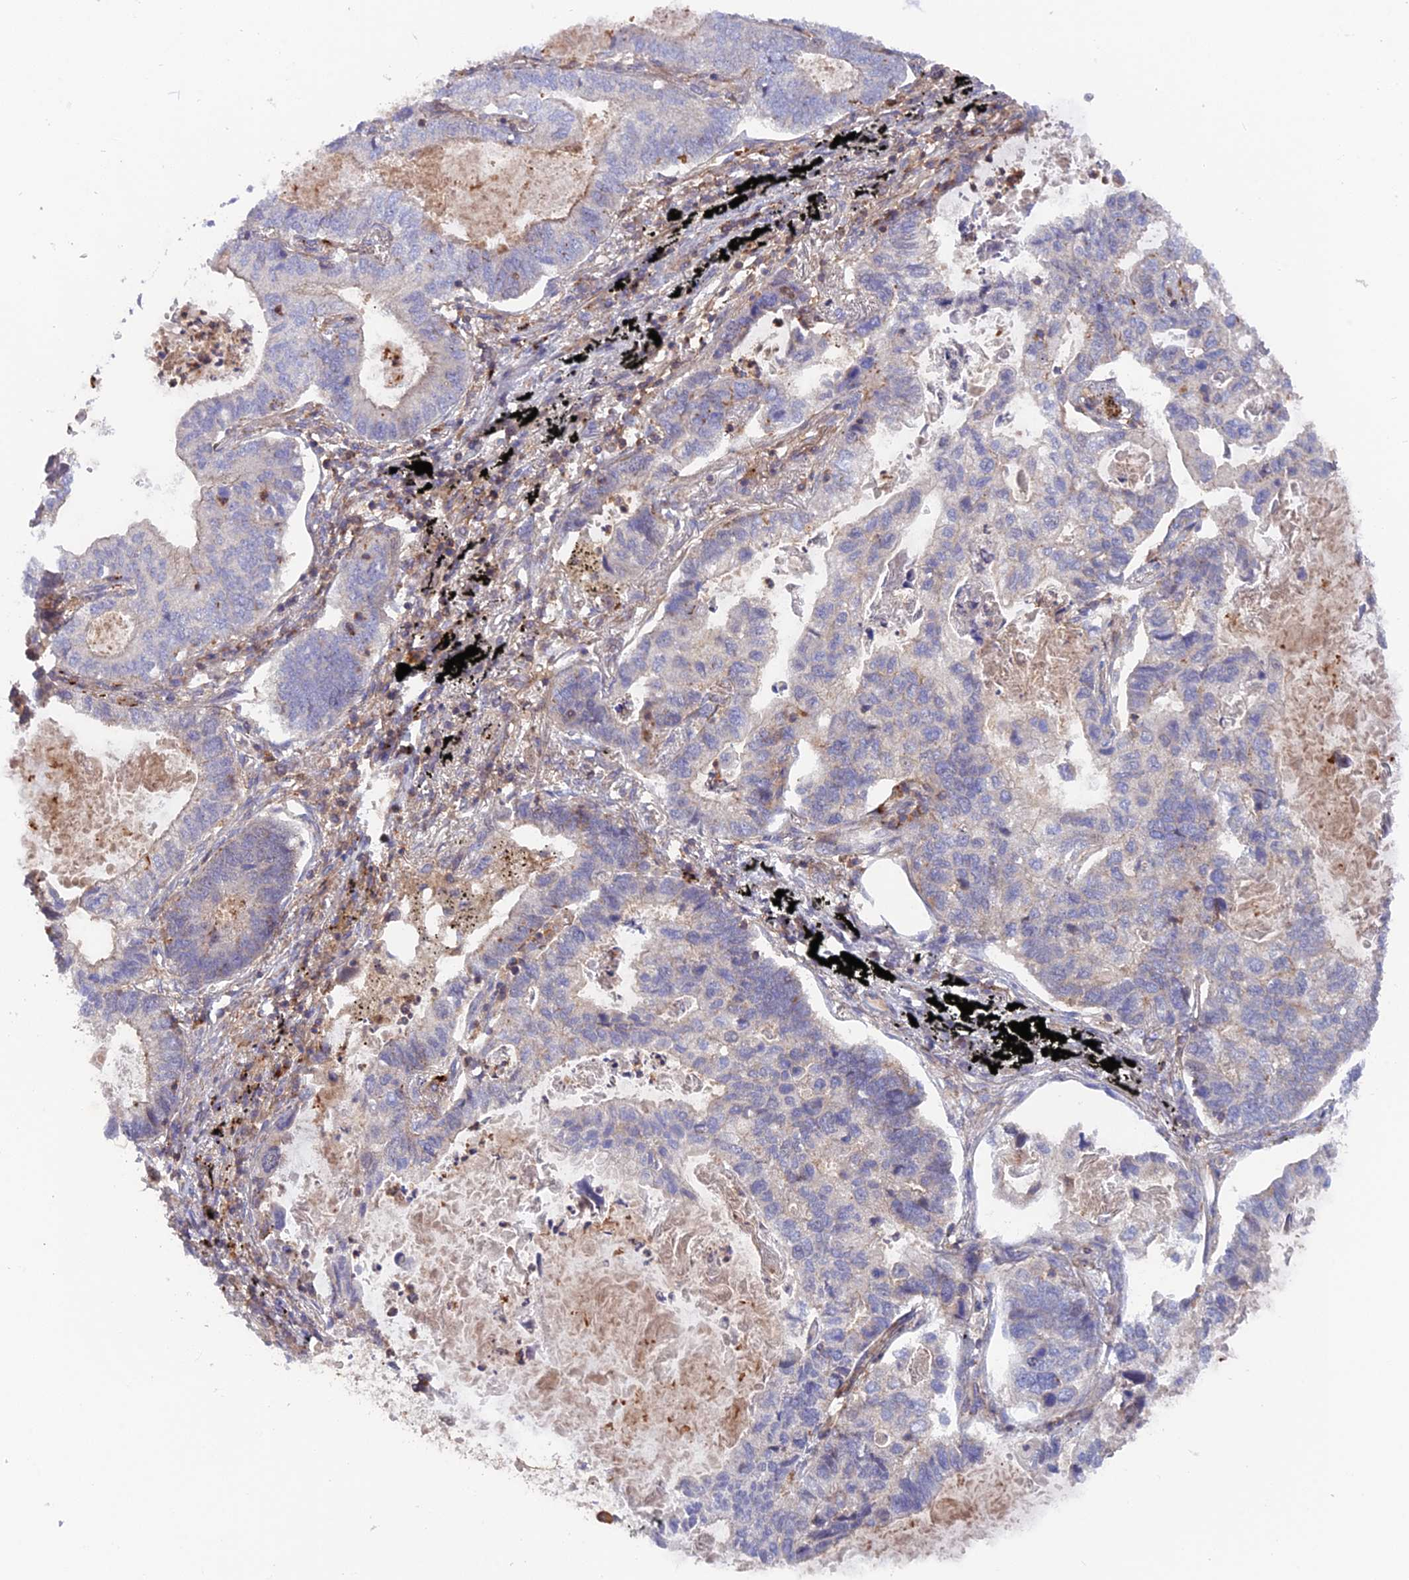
{"staining": {"intensity": "negative", "quantity": "none", "location": "none"}, "tissue": "lung cancer", "cell_type": "Tumor cells", "image_type": "cancer", "snomed": [{"axis": "morphology", "description": "Adenocarcinoma, NOS"}, {"axis": "topography", "description": "Lung"}], "caption": "An immunohistochemistry micrograph of lung cancer is shown. There is no staining in tumor cells of lung cancer.", "gene": "CPNE7", "patient": {"sex": "male", "age": 67}}